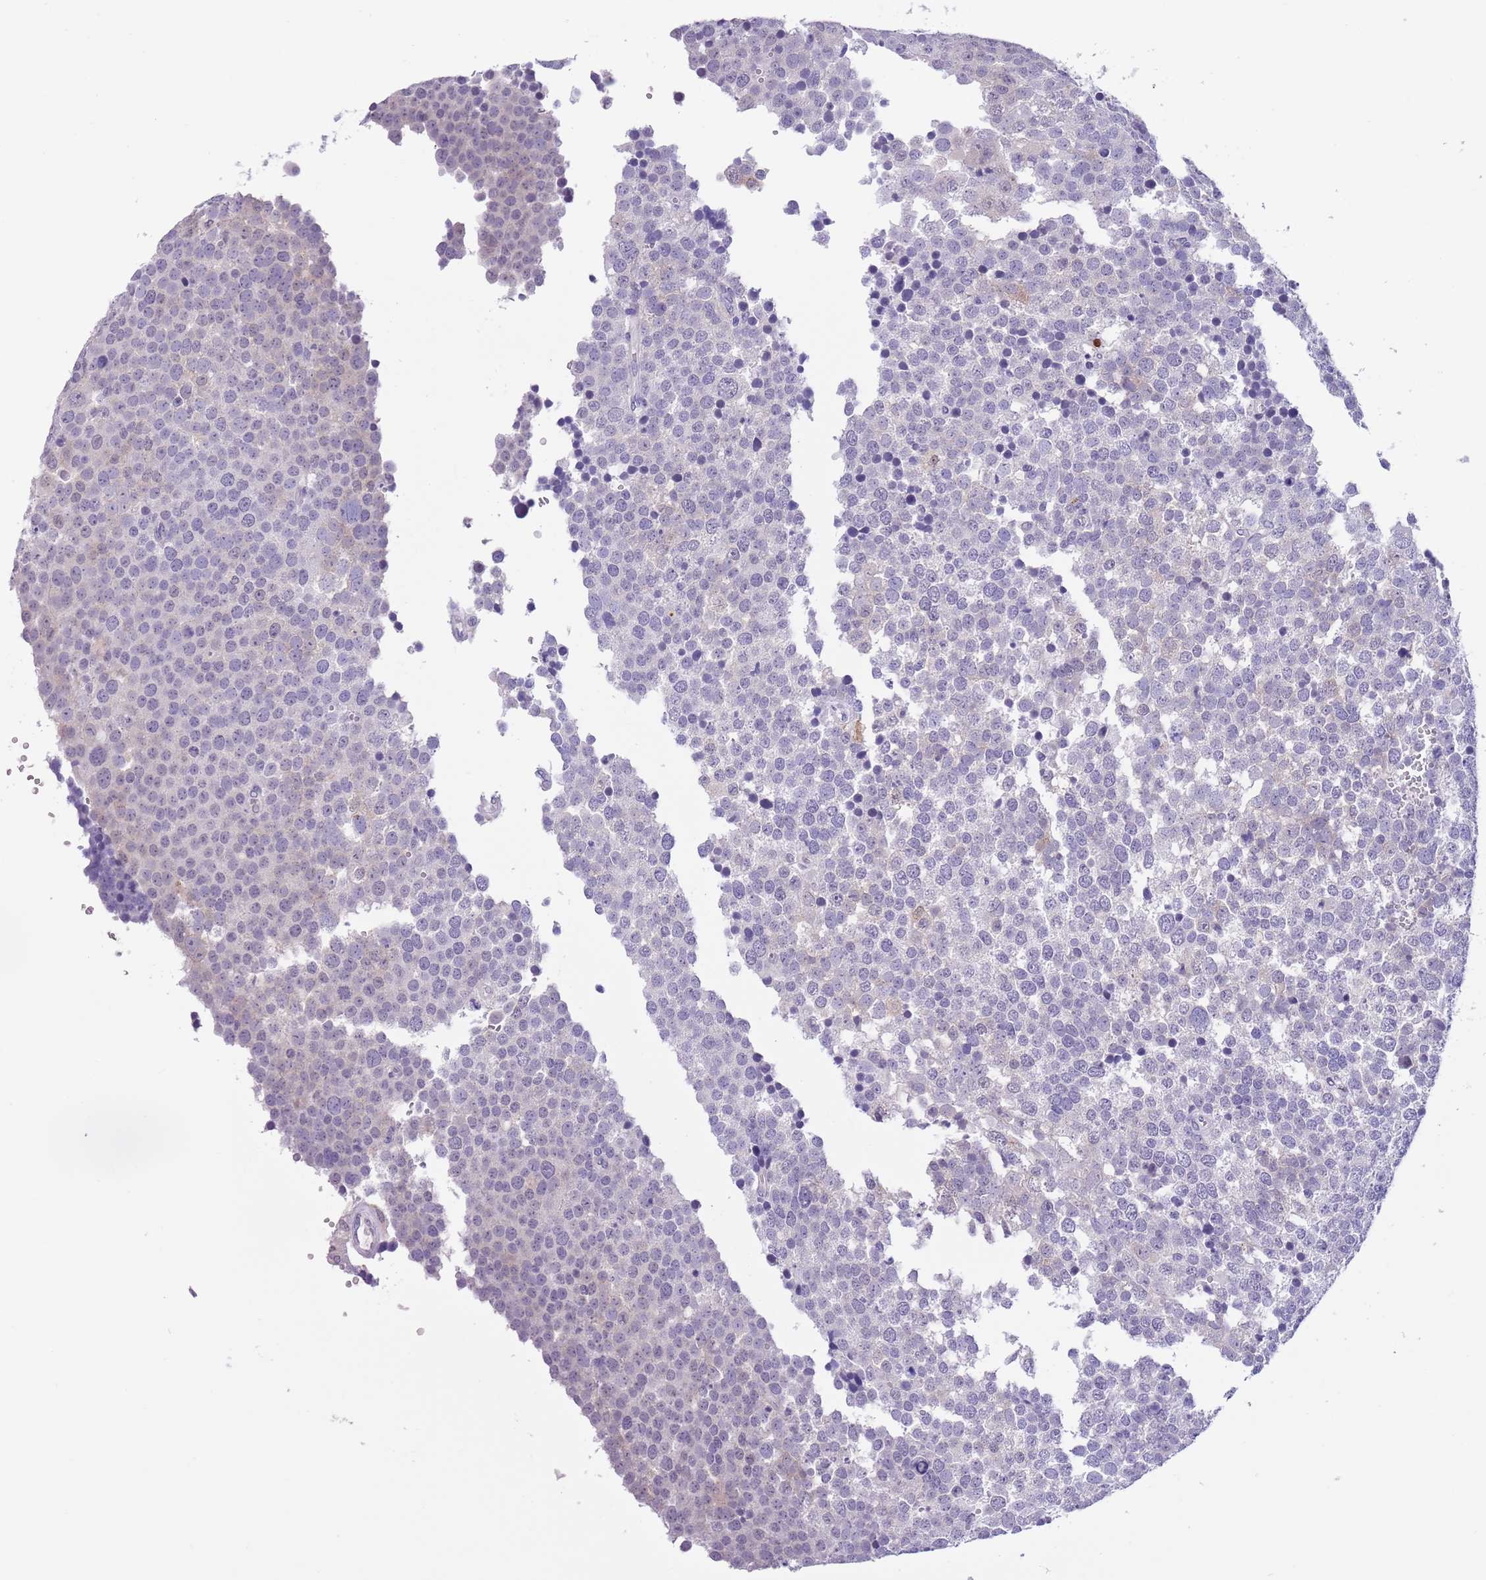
{"staining": {"intensity": "negative", "quantity": "none", "location": "none"}, "tissue": "testis cancer", "cell_type": "Tumor cells", "image_type": "cancer", "snomed": [{"axis": "morphology", "description": "Seminoma, NOS"}, {"axis": "topography", "description": "Testis"}], "caption": "An IHC micrograph of seminoma (testis) is shown. There is no staining in tumor cells of seminoma (testis). Brightfield microscopy of IHC stained with DAB (3,3'-diaminobenzidine) (brown) and hematoxylin (blue), captured at high magnification.", "gene": "PFKFB2", "patient": {"sex": "male", "age": 71}}